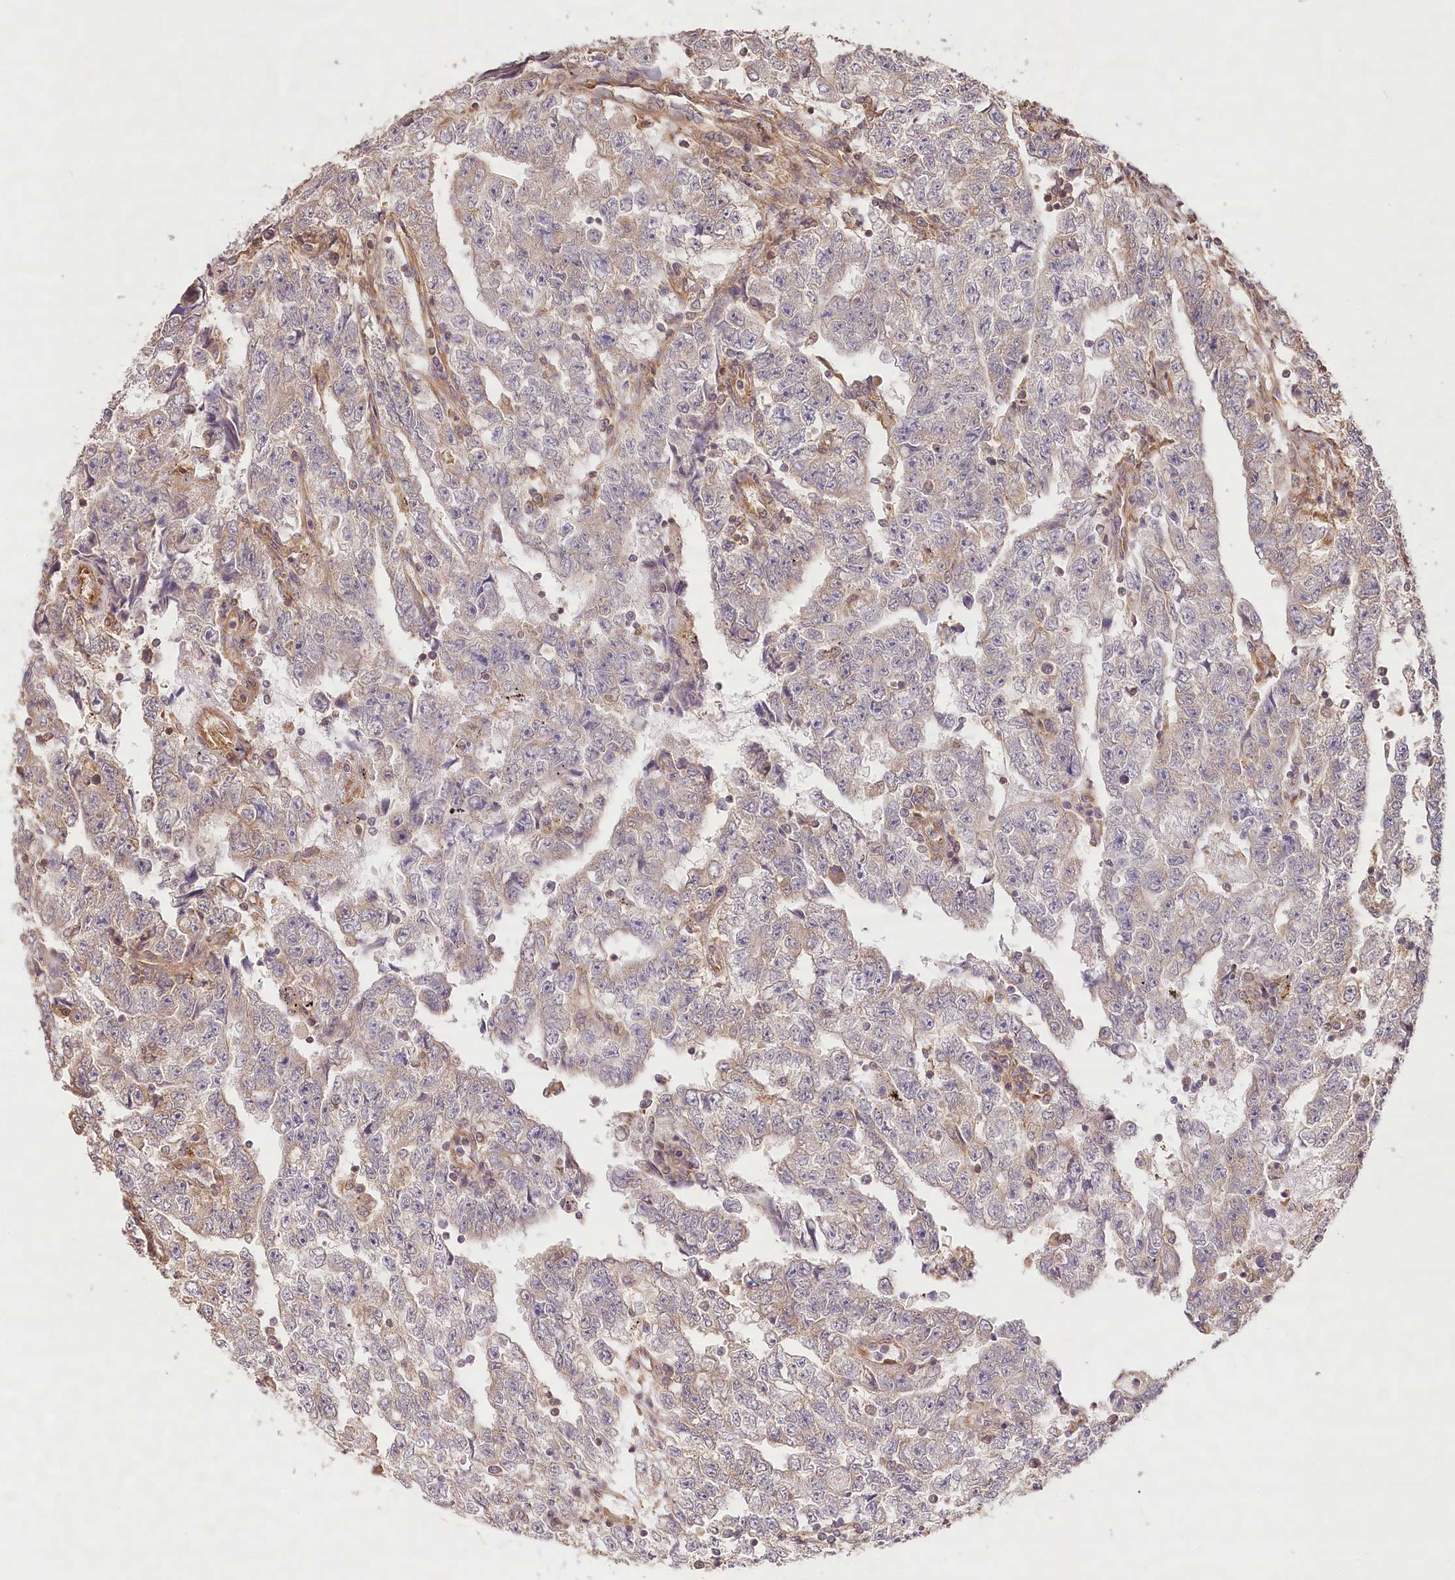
{"staining": {"intensity": "negative", "quantity": "none", "location": "none"}, "tissue": "testis cancer", "cell_type": "Tumor cells", "image_type": "cancer", "snomed": [{"axis": "morphology", "description": "Carcinoma, Embryonal, NOS"}, {"axis": "topography", "description": "Testis"}], "caption": "The immunohistochemistry micrograph has no significant expression in tumor cells of testis cancer tissue.", "gene": "LSS", "patient": {"sex": "male", "age": 25}}